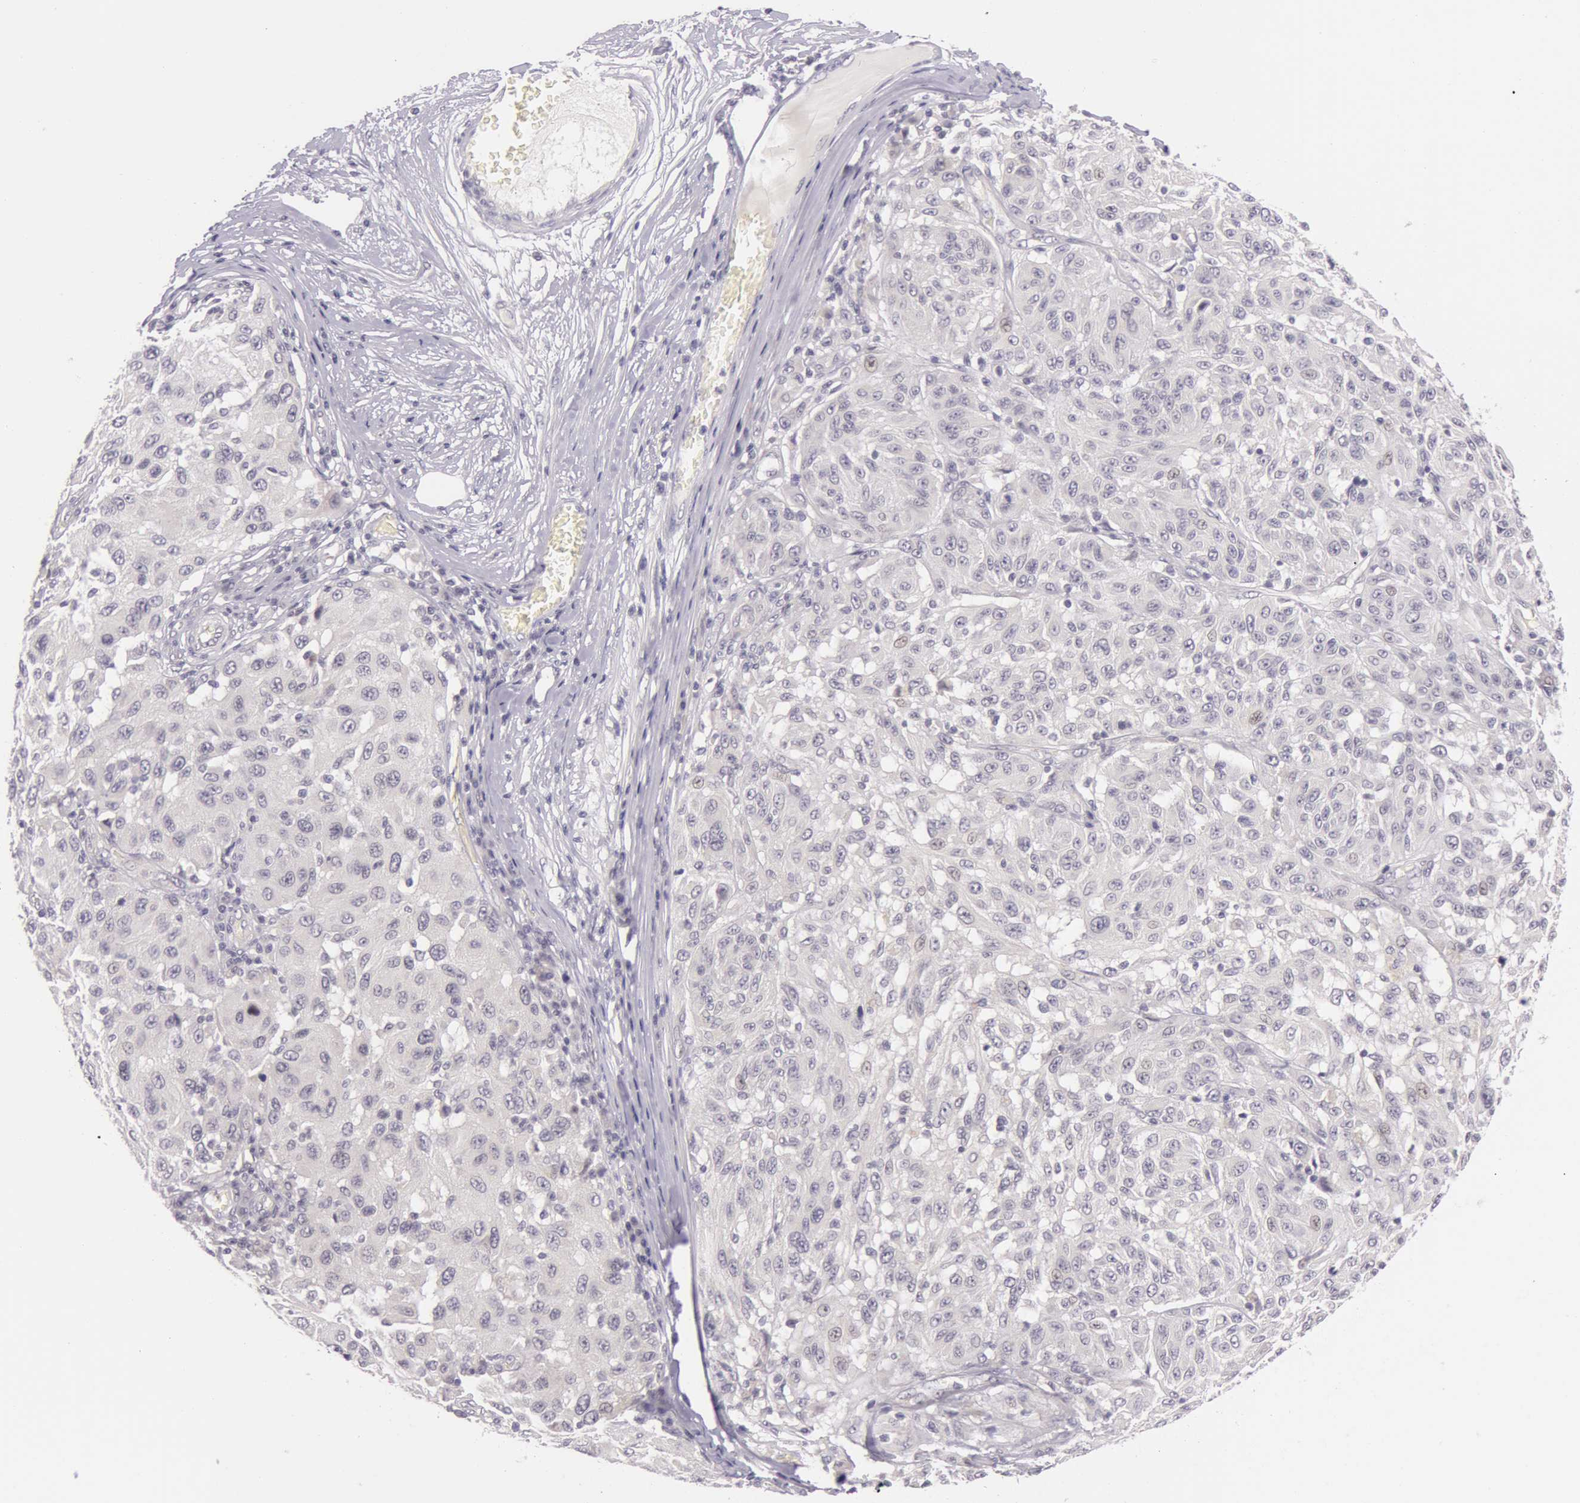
{"staining": {"intensity": "negative", "quantity": "none", "location": "none"}, "tissue": "melanoma", "cell_type": "Tumor cells", "image_type": "cancer", "snomed": [{"axis": "morphology", "description": "Malignant melanoma, NOS"}, {"axis": "topography", "description": "Skin"}], "caption": "This is an immunohistochemistry photomicrograph of human melanoma. There is no staining in tumor cells.", "gene": "RBMY1F", "patient": {"sex": "female", "age": 77}}